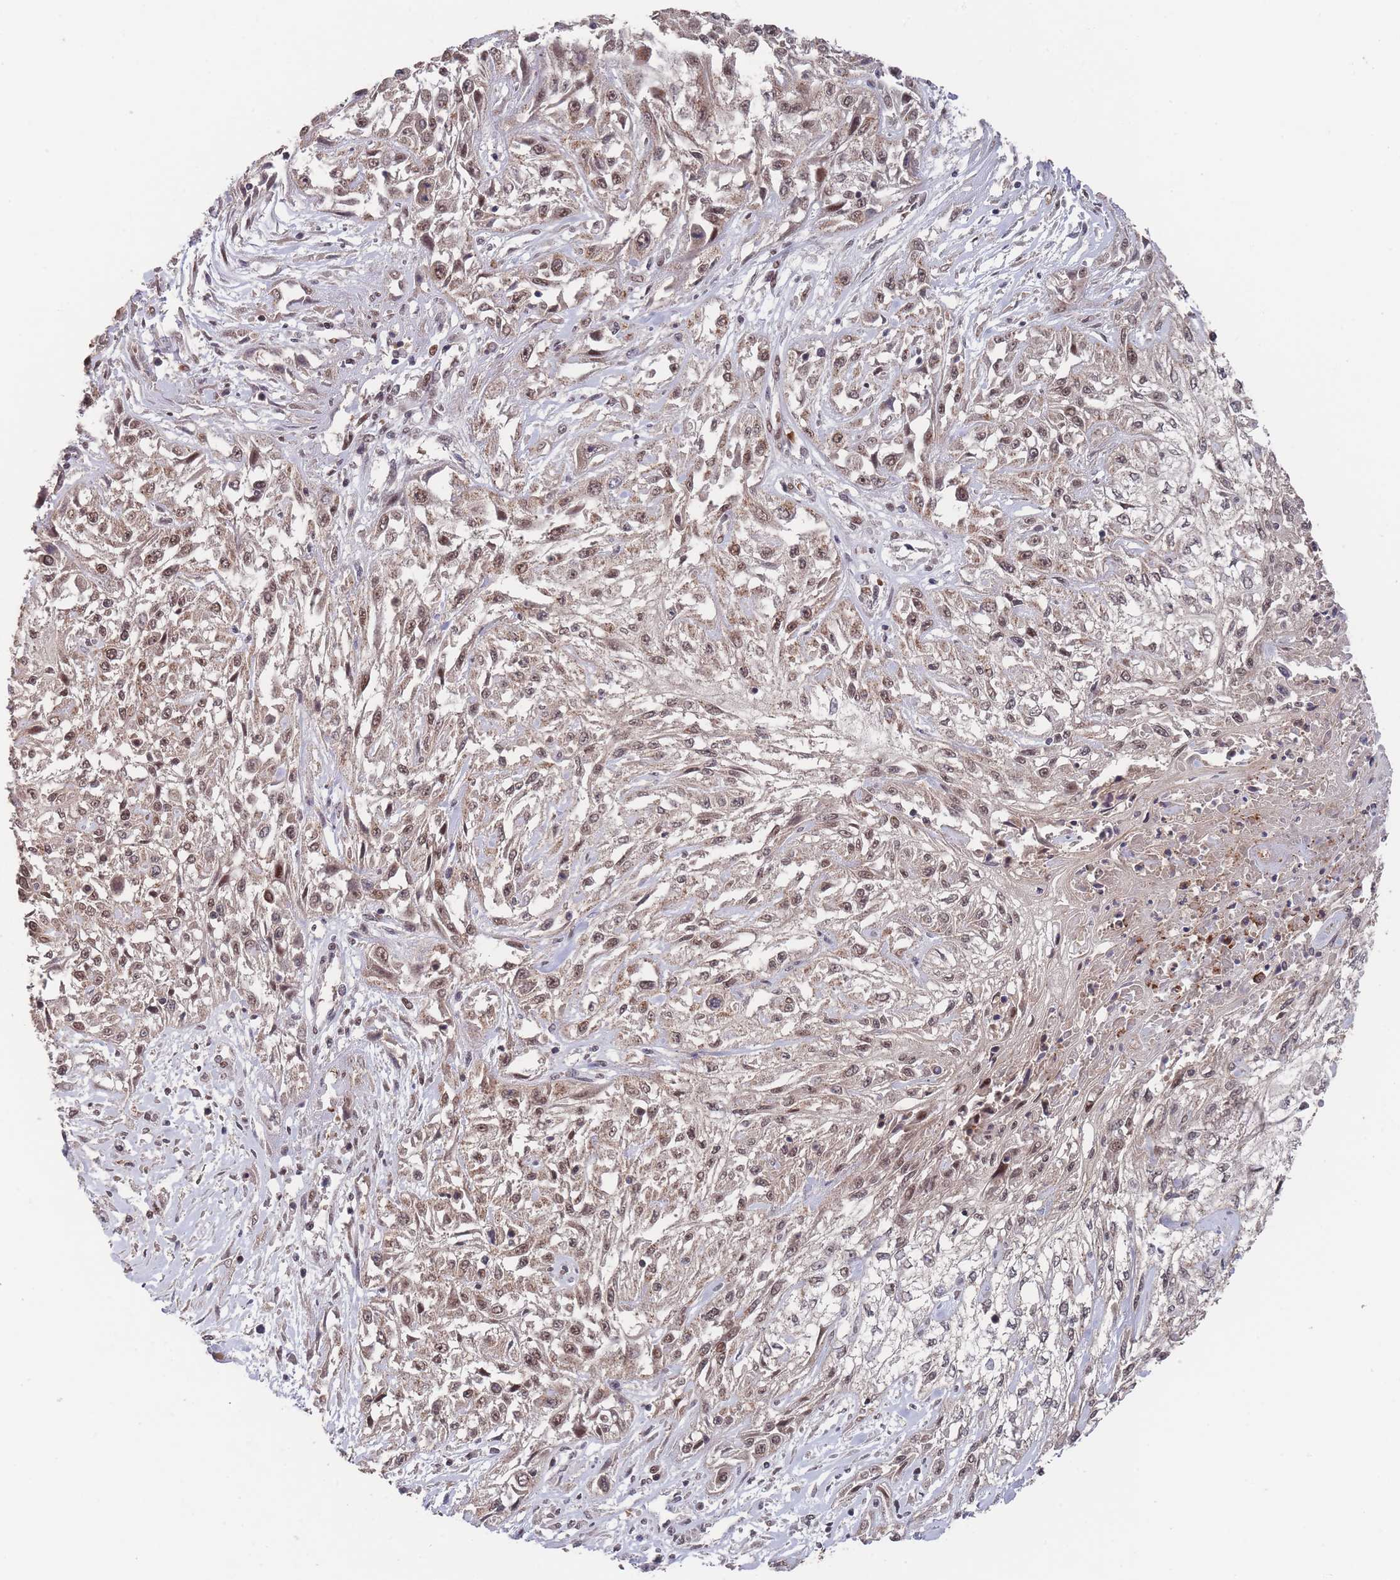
{"staining": {"intensity": "weak", "quantity": ">75%", "location": "nuclear"}, "tissue": "skin cancer", "cell_type": "Tumor cells", "image_type": "cancer", "snomed": [{"axis": "morphology", "description": "Squamous cell carcinoma, NOS"}, {"axis": "morphology", "description": "Squamous cell carcinoma, metastatic, NOS"}, {"axis": "topography", "description": "Skin"}, {"axis": "topography", "description": "Lymph node"}], "caption": "Protein expression analysis of human skin cancer reveals weak nuclear positivity in about >75% of tumor cells. The staining was performed using DAB to visualize the protein expression in brown, while the nuclei were stained in blue with hematoxylin (Magnification: 20x).", "gene": "SF3B1", "patient": {"sex": "male", "age": 75}}